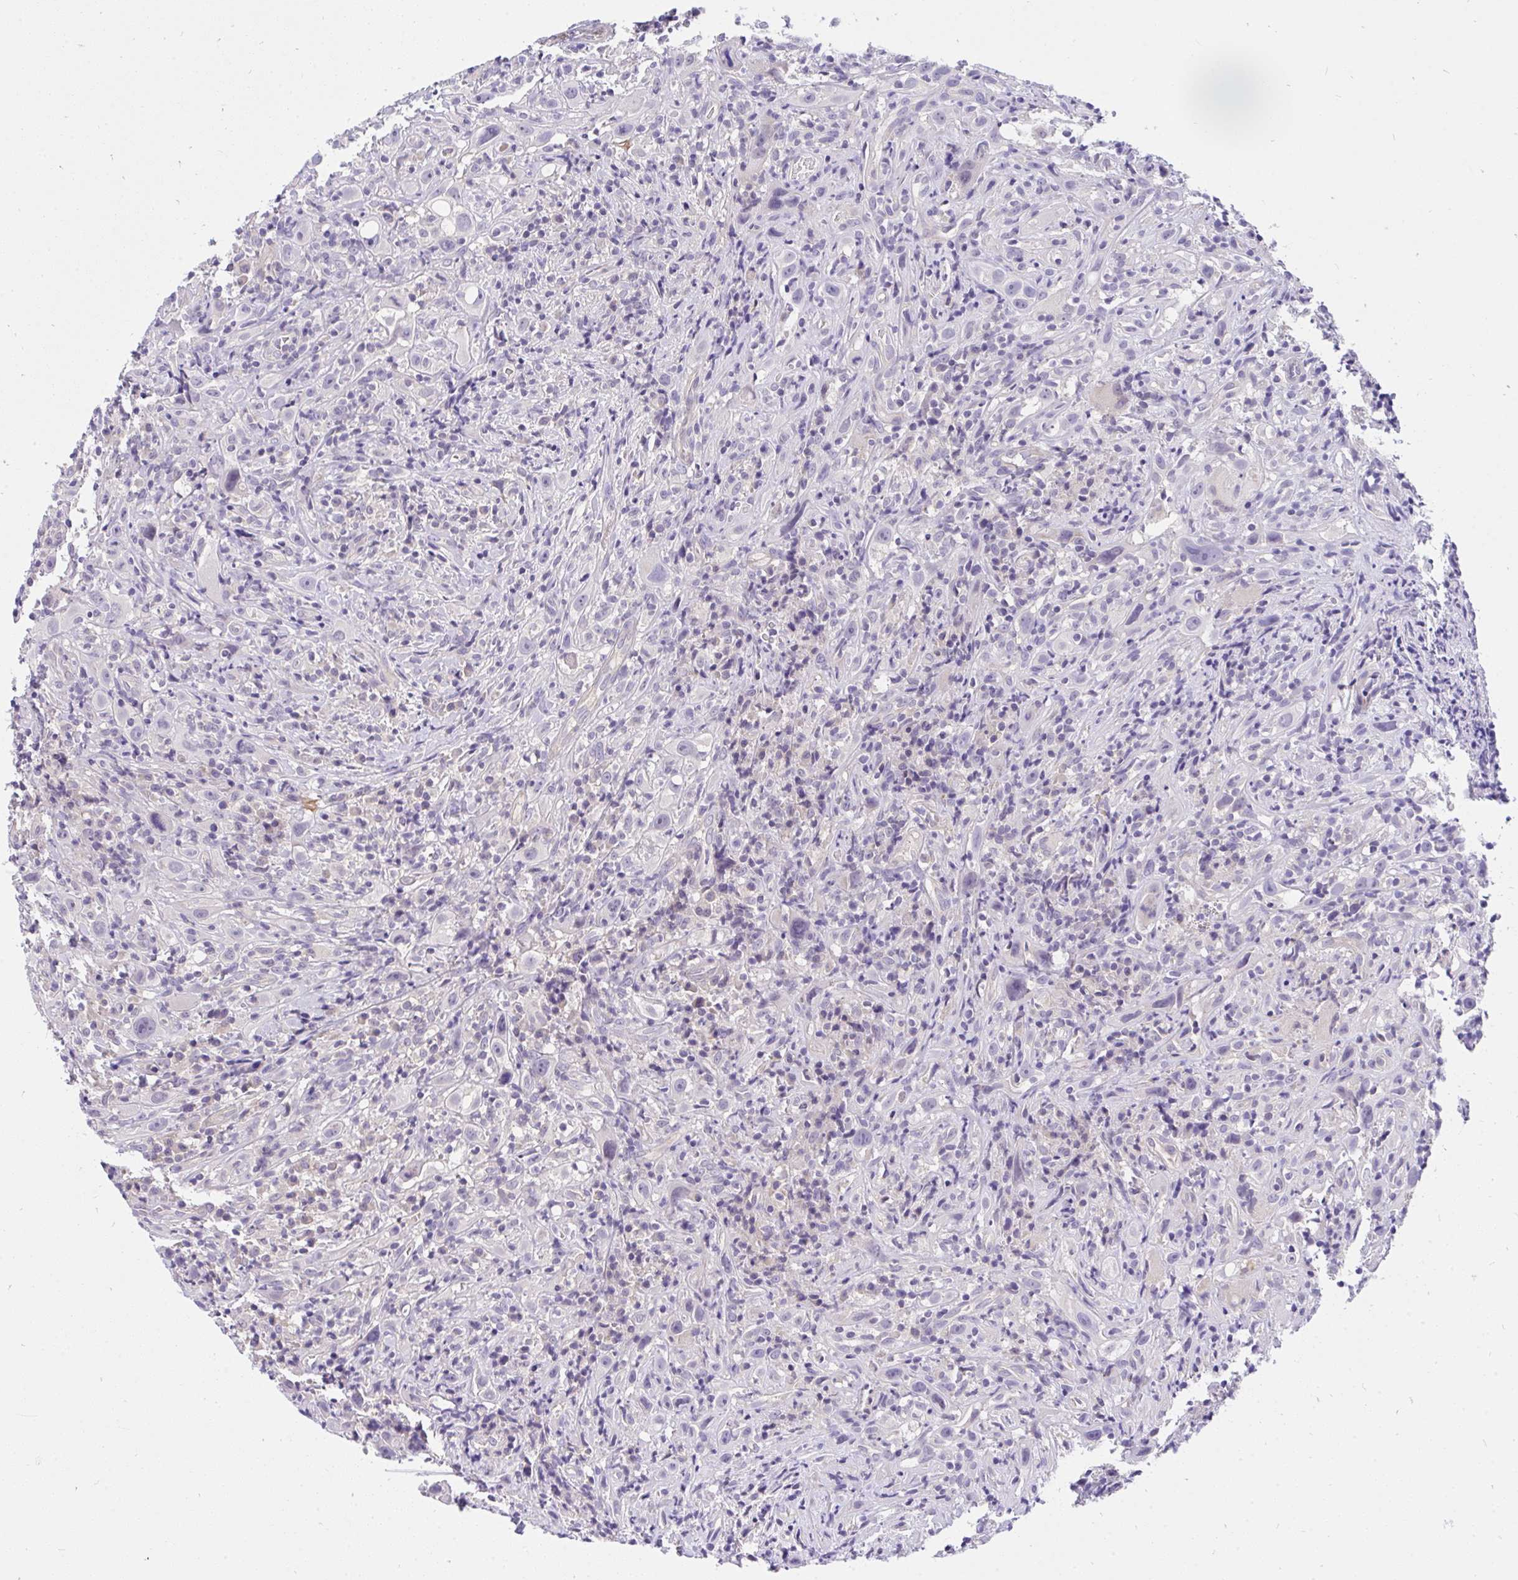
{"staining": {"intensity": "negative", "quantity": "none", "location": "none"}, "tissue": "head and neck cancer", "cell_type": "Tumor cells", "image_type": "cancer", "snomed": [{"axis": "morphology", "description": "Squamous cell carcinoma, NOS"}, {"axis": "topography", "description": "Head-Neck"}], "caption": "A micrograph of human squamous cell carcinoma (head and neck) is negative for staining in tumor cells.", "gene": "C19orf54", "patient": {"sex": "female", "age": 95}}